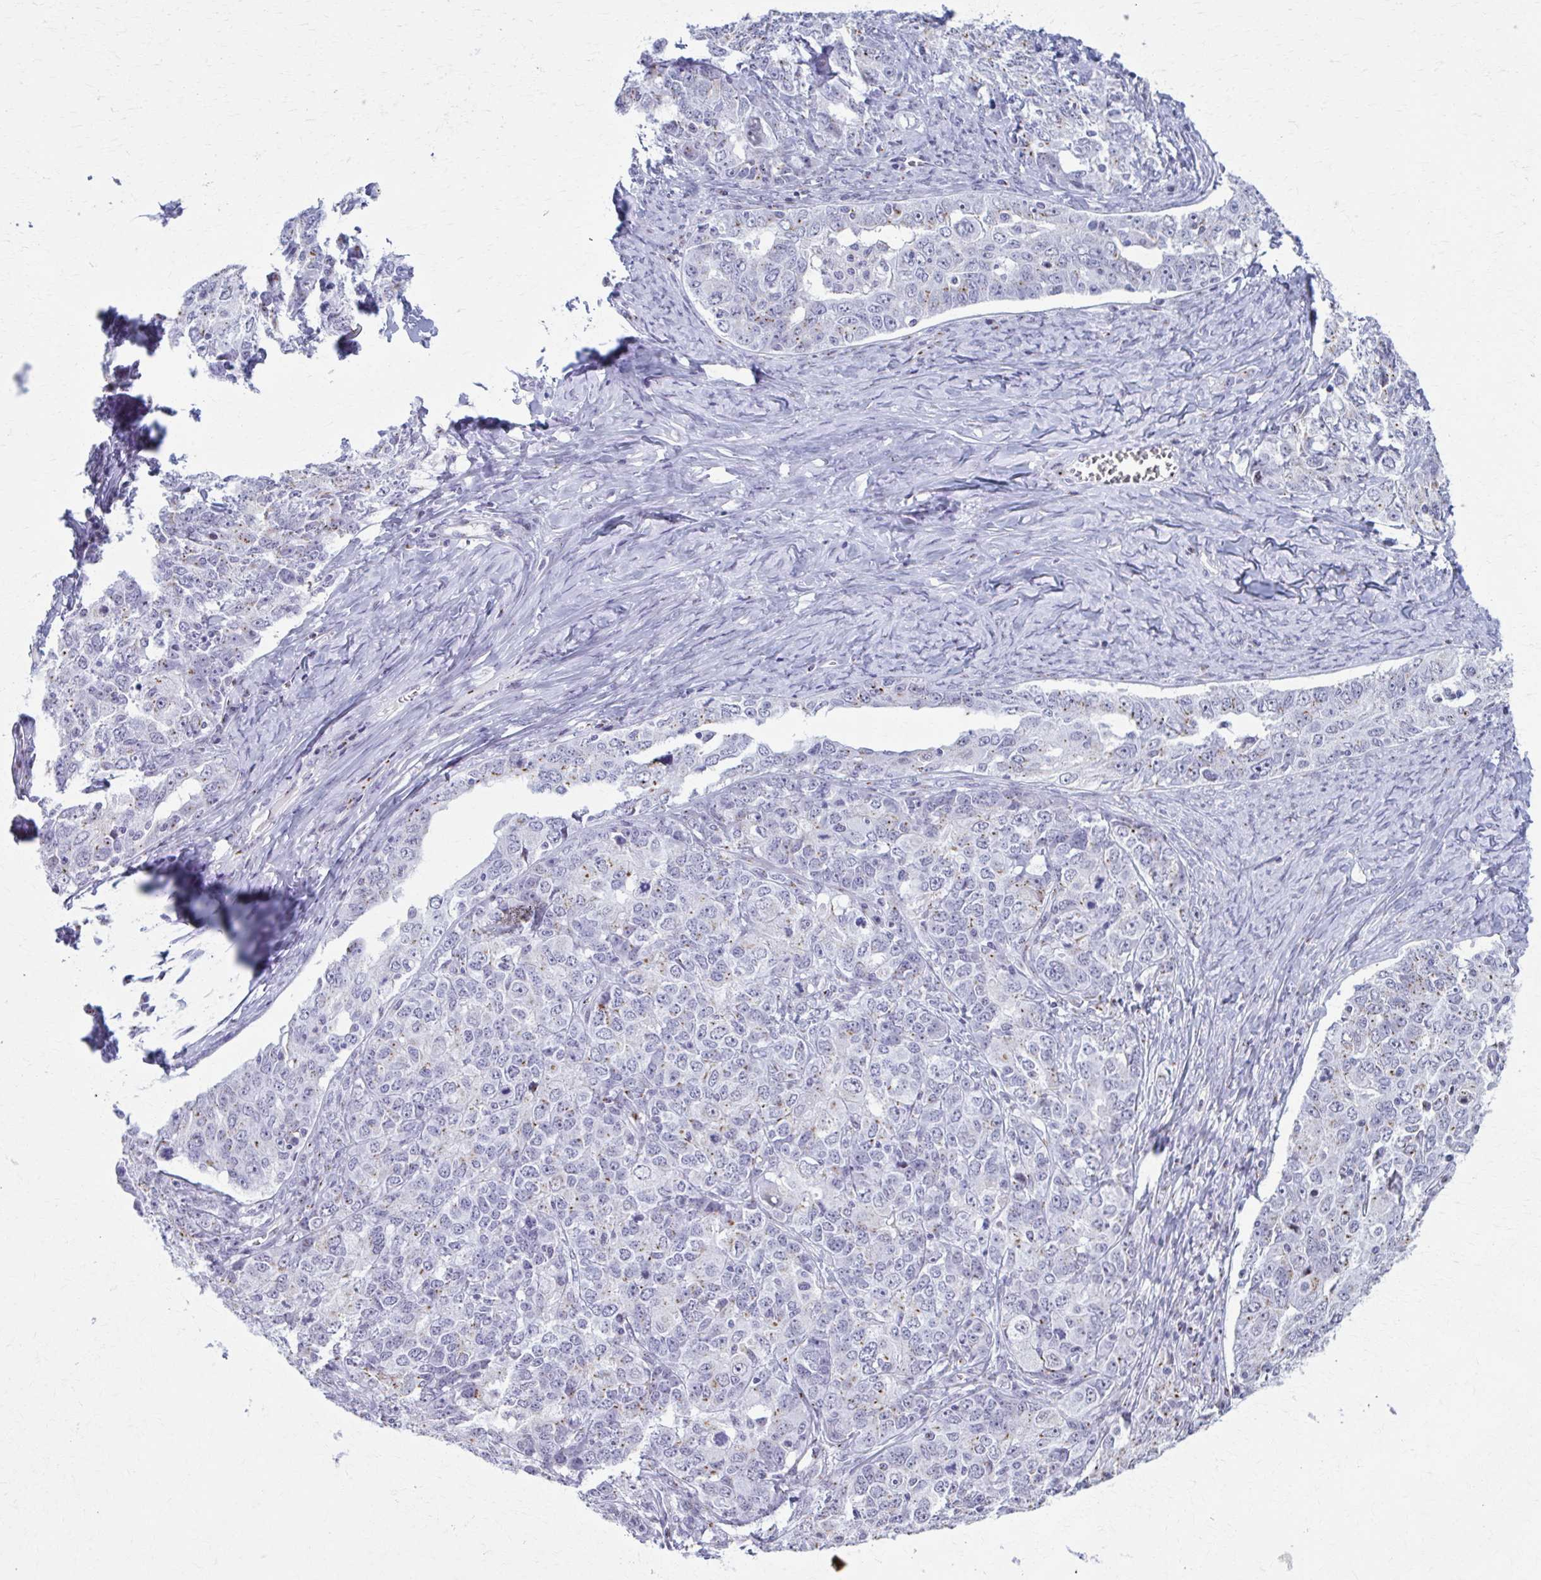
{"staining": {"intensity": "moderate", "quantity": "25%-75%", "location": "cytoplasmic/membranous"}, "tissue": "ovarian cancer", "cell_type": "Tumor cells", "image_type": "cancer", "snomed": [{"axis": "morphology", "description": "Carcinoma, endometroid"}, {"axis": "topography", "description": "Ovary"}], "caption": "DAB immunohistochemical staining of ovarian cancer displays moderate cytoplasmic/membranous protein staining in about 25%-75% of tumor cells. The staining was performed using DAB (3,3'-diaminobenzidine), with brown indicating positive protein expression. Nuclei are stained blue with hematoxylin.", "gene": "ZNF682", "patient": {"sex": "female", "age": 62}}